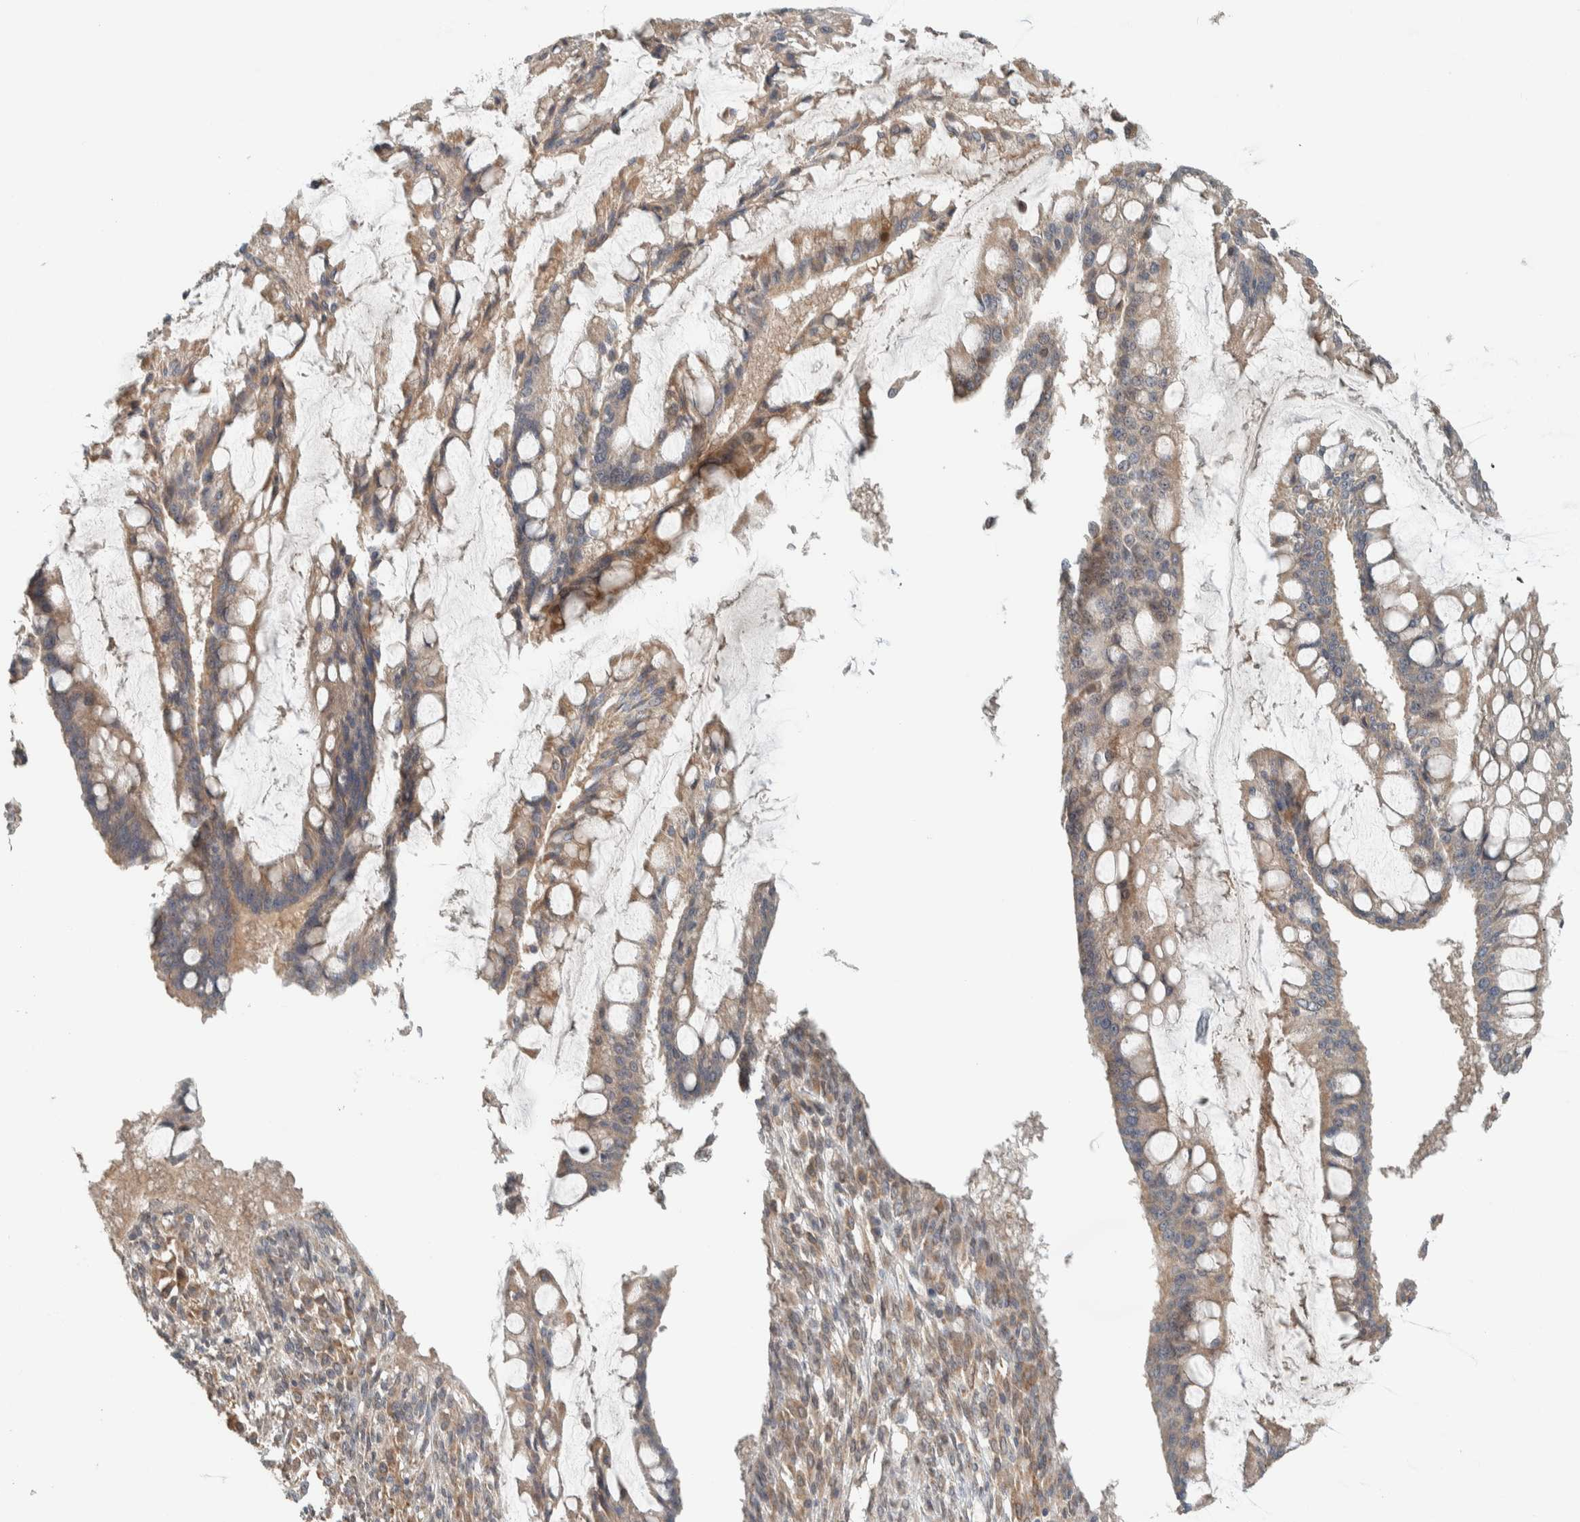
{"staining": {"intensity": "moderate", "quantity": "25%-75%", "location": "cytoplasmic/membranous"}, "tissue": "ovarian cancer", "cell_type": "Tumor cells", "image_type": "cancer", "snomed": [{"axis": "morphology", "description": "Cystadenocarcinoma, mucinous, NOS"}, {"axis": "topography", "description": "Ovary"}], "caption": "Moderate cytoplasmic/membranous staining for a protein is seen in about 25%-75% of tumor cells of ovarian cancer using IHC.", "gene": "NBR1", "patient": {"sex": "female", "age": 73}}